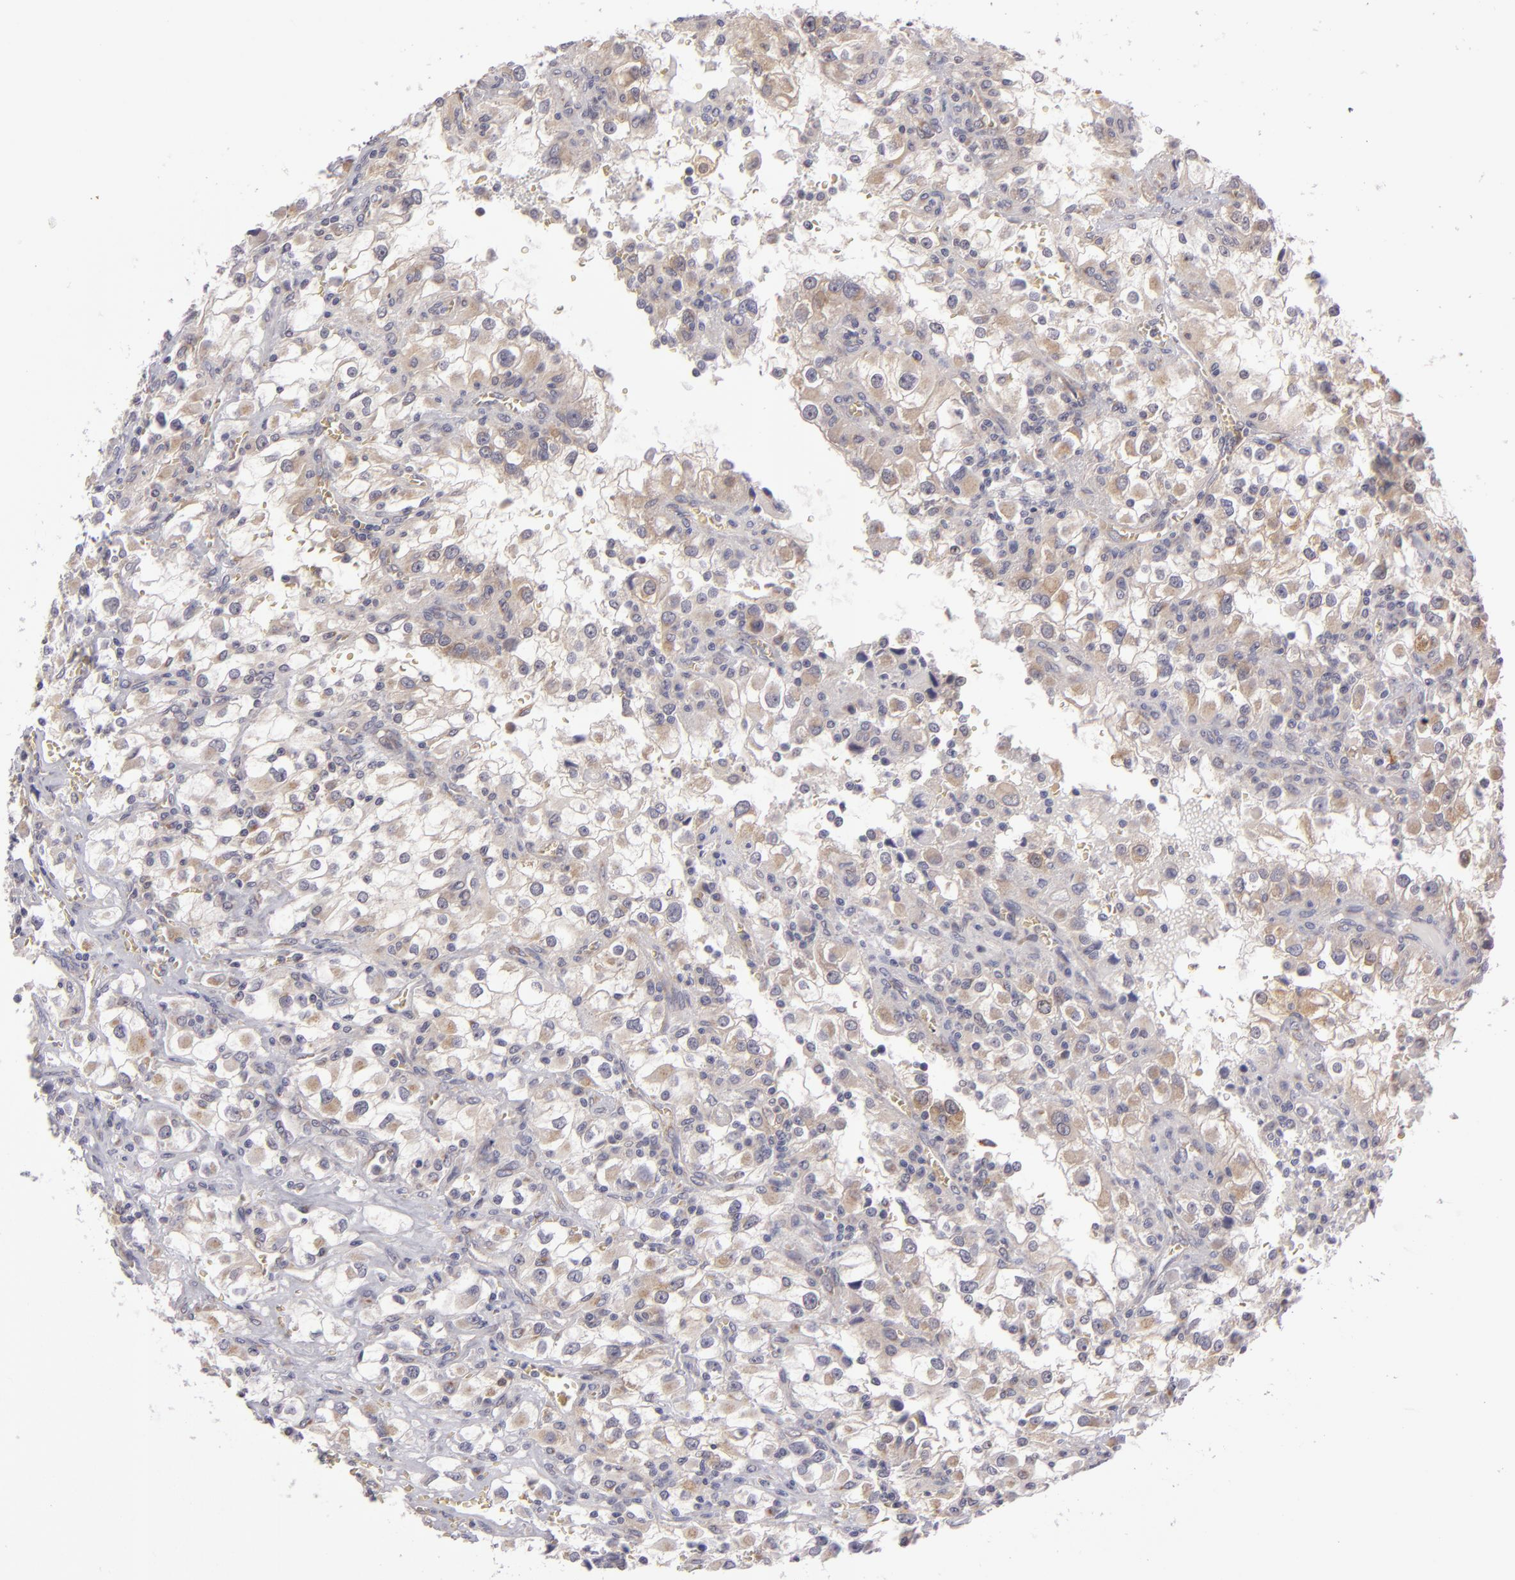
{"staining": {"intensity": "weak", "quantity": ">75%", "location": "cytoplasmic/membranous"}, "tissue": "renal cancer", "cell_type": "Tumor cells", "image_type": "cancer", "snomed": [{"axis": "morphology", "description": "Adenocarcinoma, NOS"}, {"axis": "topography", "description": "Kidney"}], "caption": "Immunohistochemical staining of renal adenocarcinoma reveals low levels of weak cytoplasmic/membranous protein positivity in about >75% of tumor cells. The staining was performed using DAB to visualize the protein expression in brown, while the nuclei were stained in blue with hematoxylin (Magnification: 20x).", "gene": "SH2D4A", "patient": {"sex": "female", "age": 52}}